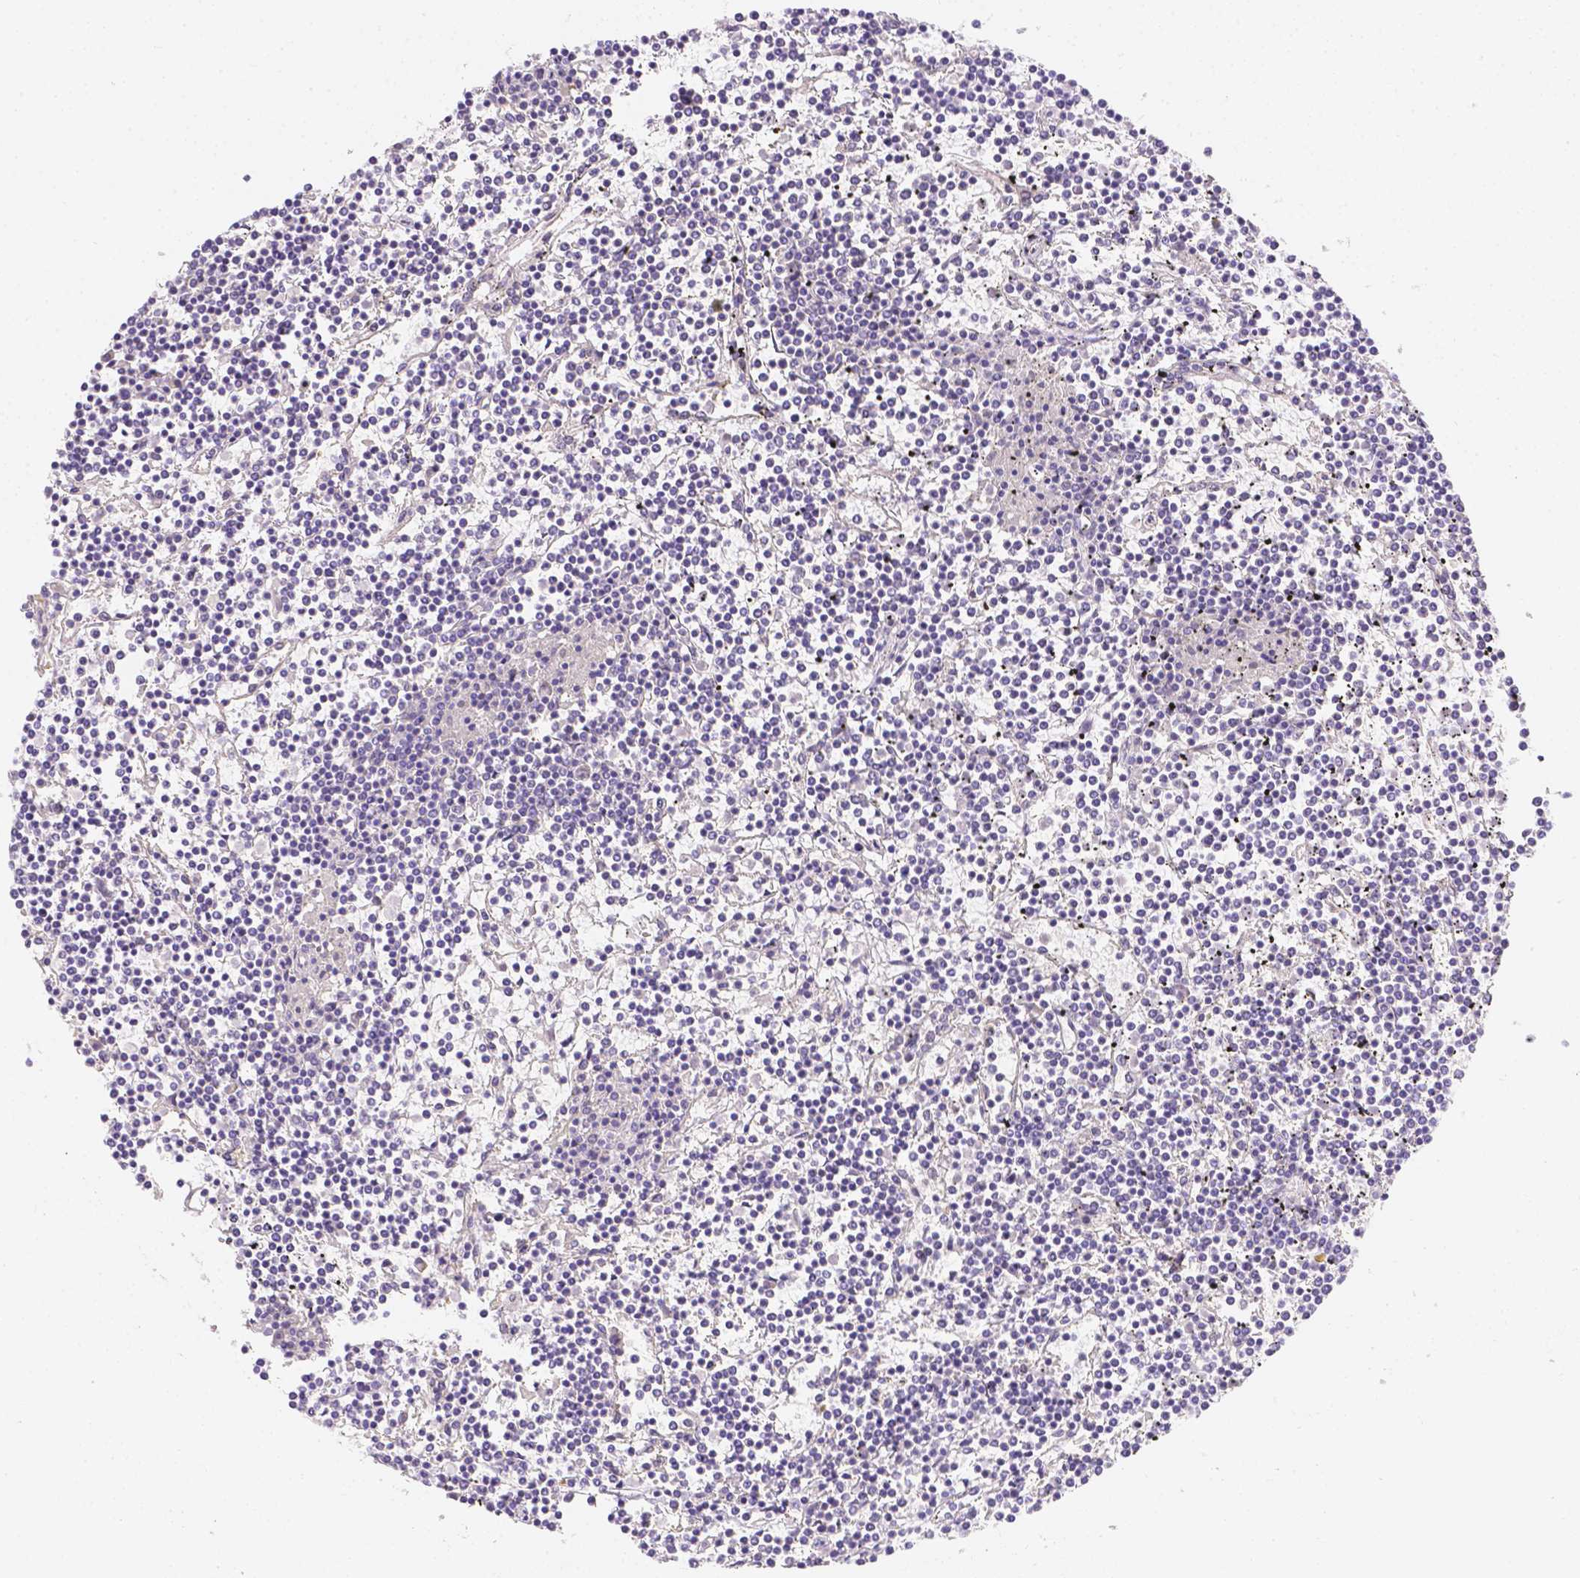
{"staining": {"intensity": "negative", "quantity": "none", "location": "none"}, "tissue": "lymphoma", "cell_type": "Tumor cells", "image_type": "cancer", "snomed": [{"axis": "morphology", "description": "Malignant lymphoma, non-Hodgkin's type, Low grade"}, {"axis": "topography", "description": "Spleen"}], "caption": "The photomicrograph exhibits no staining of tumor cells in lymphoma.", "gene": "C10orf67", "patient": {"sex": "female", "age": 19}}